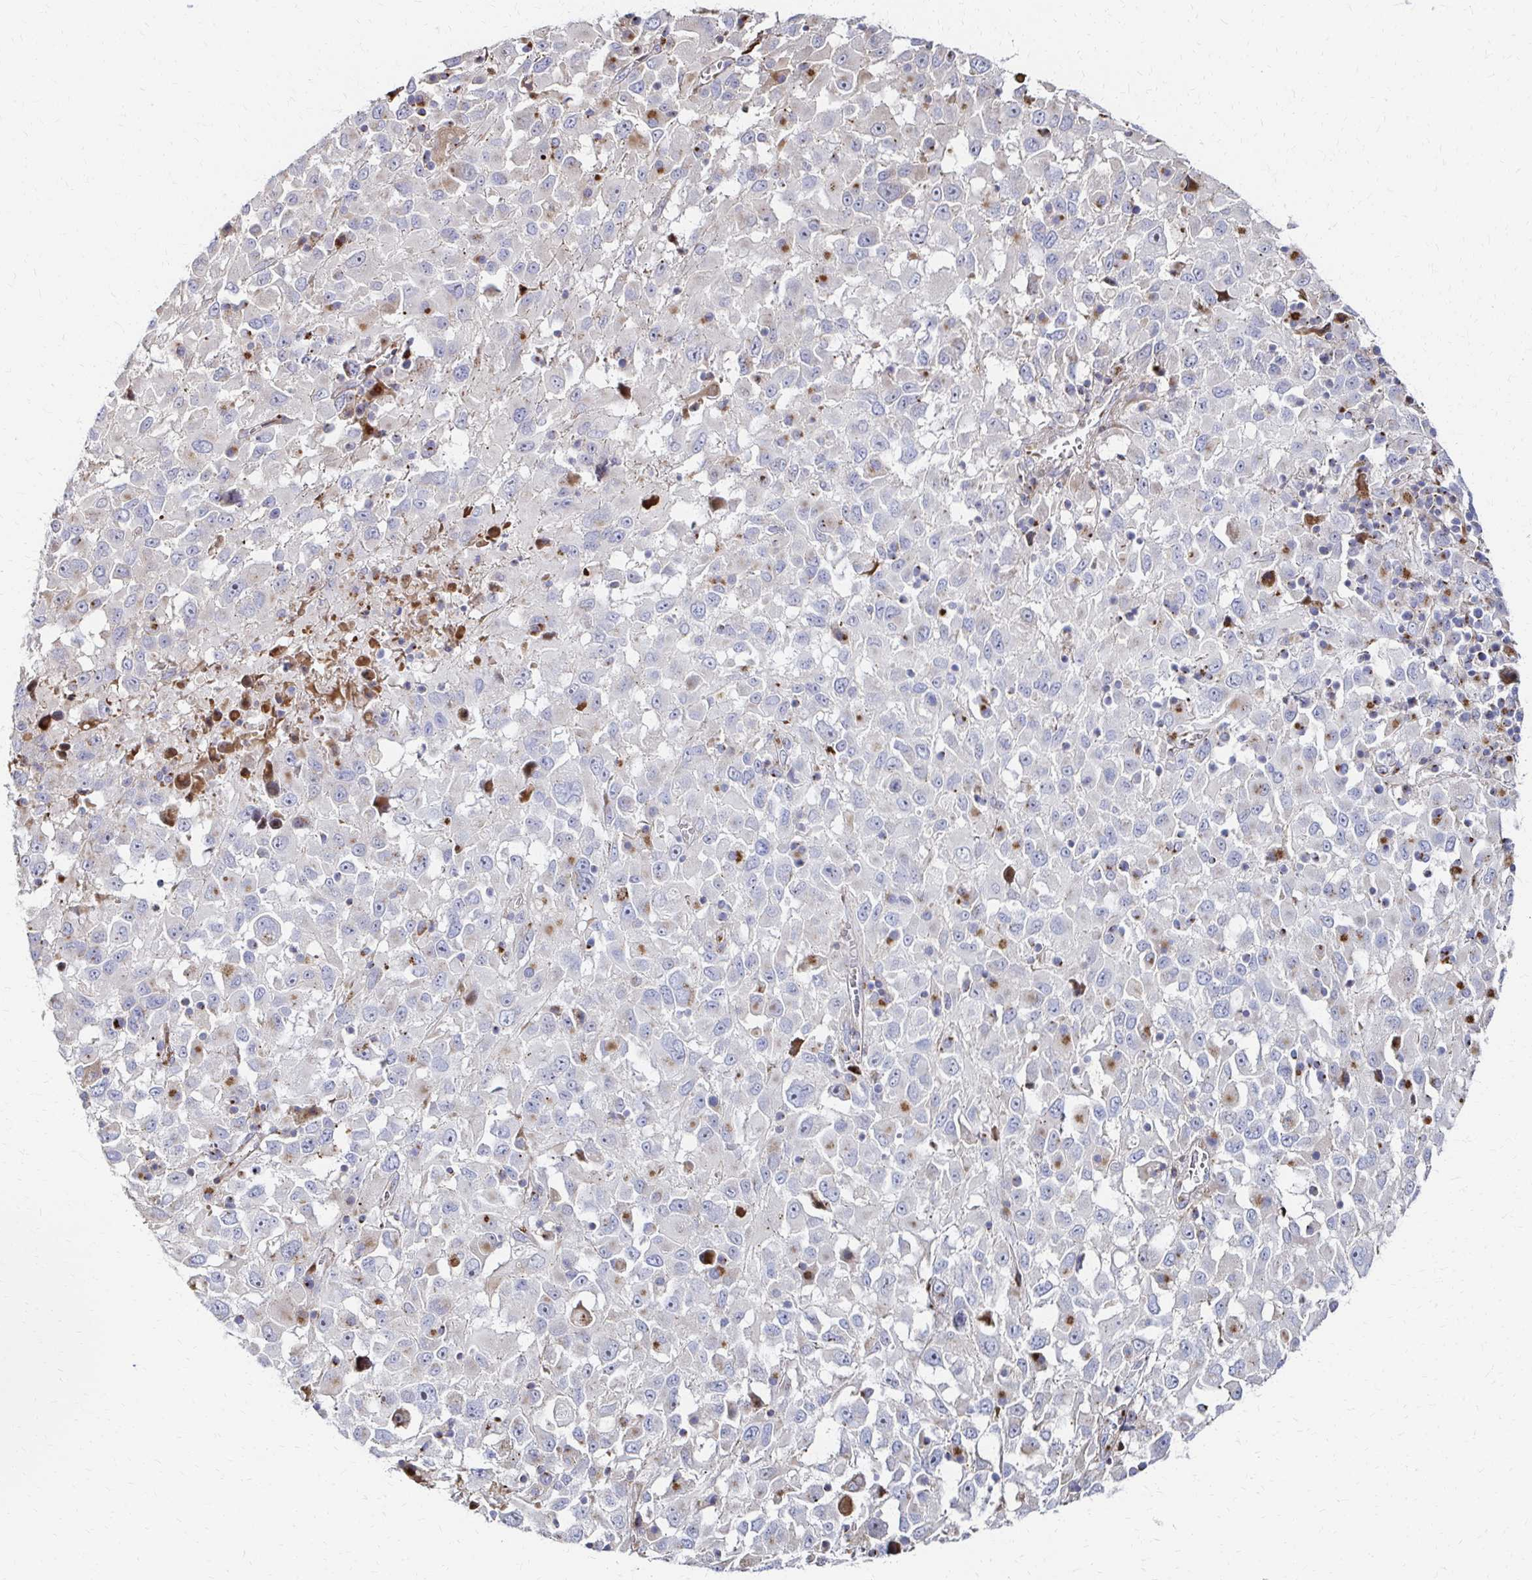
{"staining": {"intensity": "negative", "quantity": "none", "location": "none"}, "tissue": "melanoma", "cell_type": "Tumor cells", "image_type": "cancer", "snomed": [{"axis": "morphology", "description": "Malignant melanoma, Metastatic site"}, {"axis": "topography", "description": "Soft tissue"}], "caption": "Histopathology image shows no significant protein positivity in tumor cells of malignant melanoma (metastatic site). (DAB (3,3'-diaminobenzidine) immunohistochemistry (IHC) with hematoxylin counter stain).", "gene": "MAN1A1", "patient": {"sex": "male", "age": 50}}